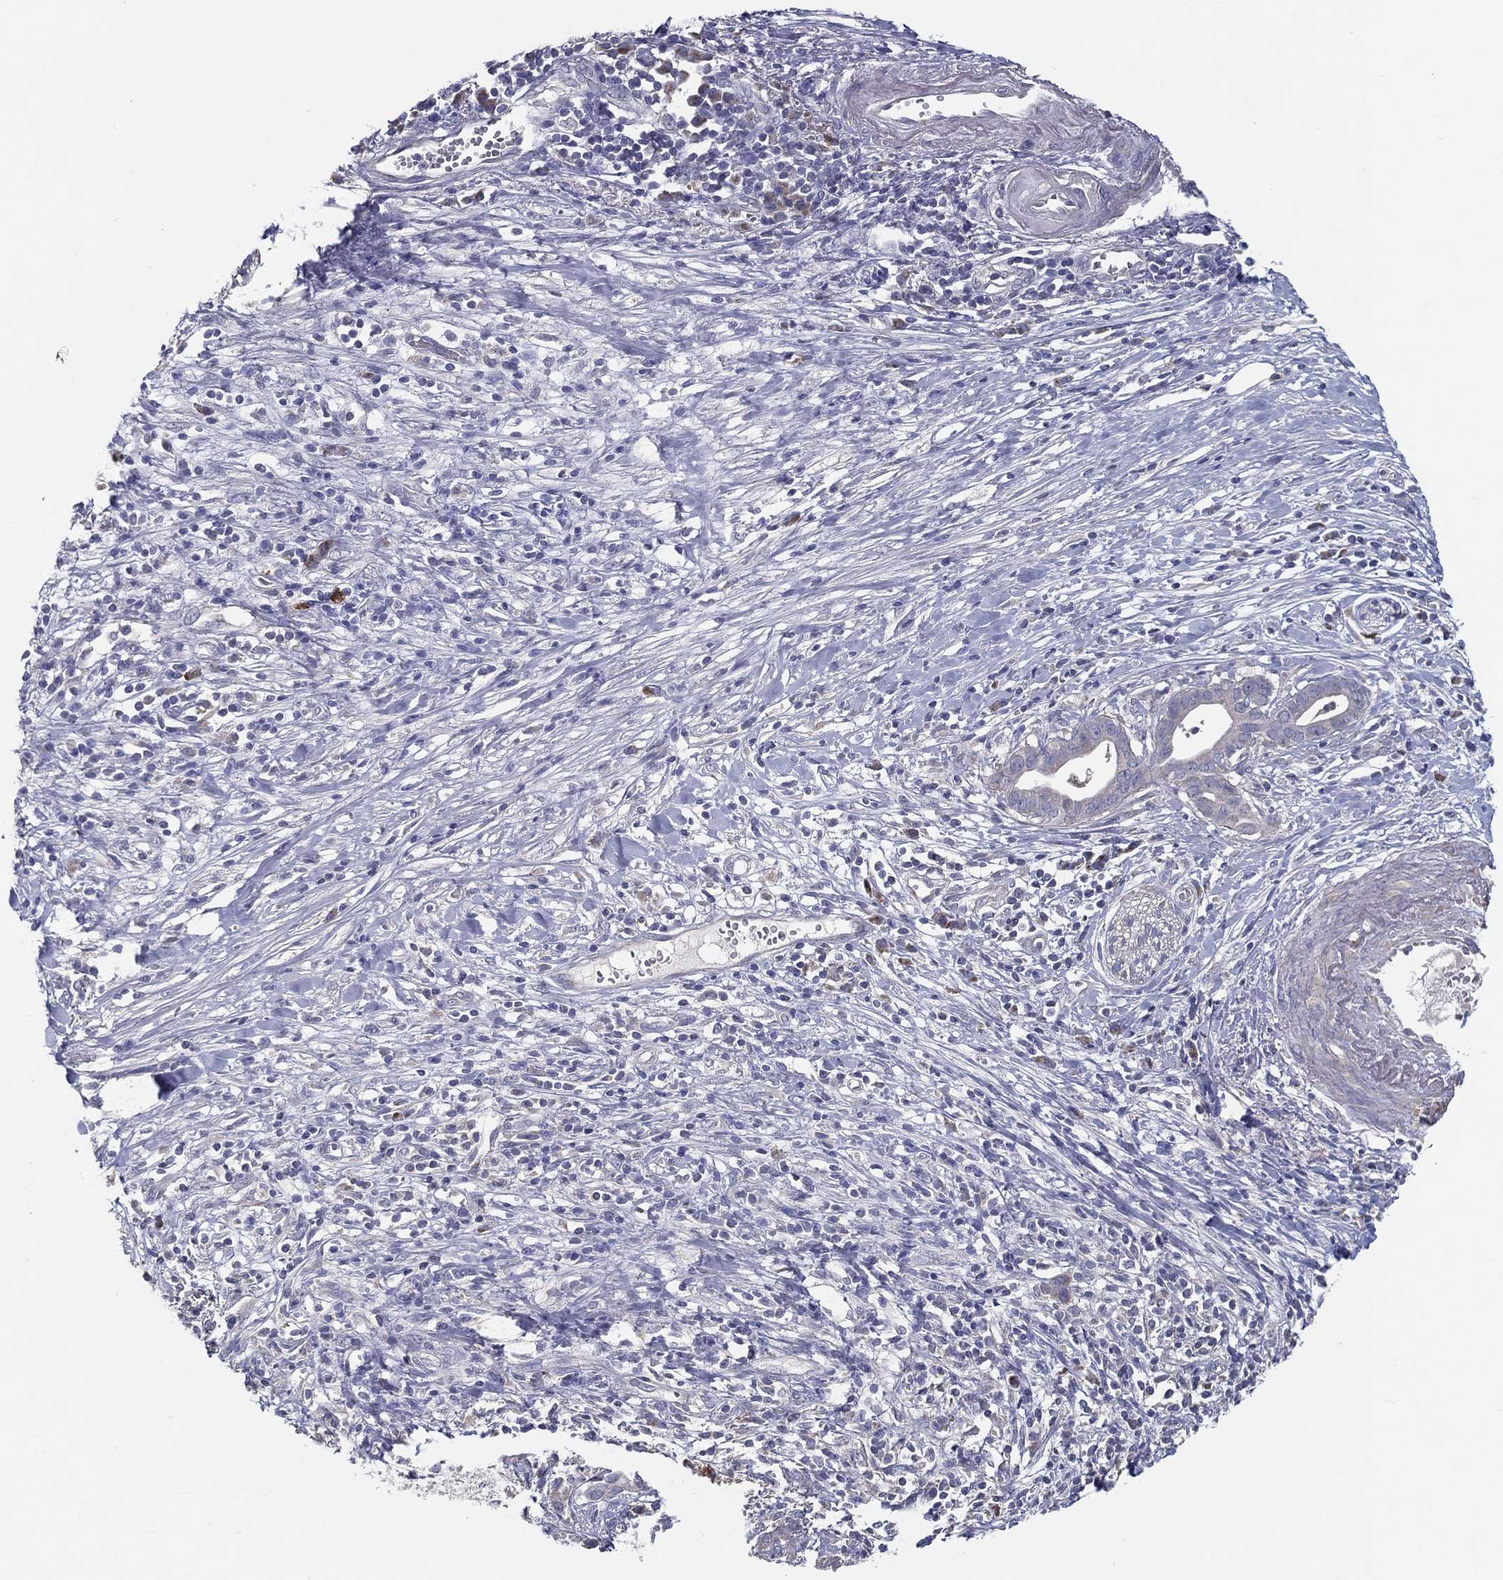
{"staining": {"intensity": "negative", "quantity": "none", "location": "none"}, "tissue": "pancreatic cancer", "cell_type": "Tumor cells", "image_type": "cancer", "snomed": [{"axis": "morphology", "description": "Adenocarcinoma, NOS"}, {"axis": "topography", "description": "Pancreas"}], "caption": "Immunohistochemistry image of human pancreatic cancer (adenocarcinoma) stained for a protein (brown), which displays no staining in tumor cells.", "gene": "PCSK1", "patient": {"sex": "male", "age": 61}}